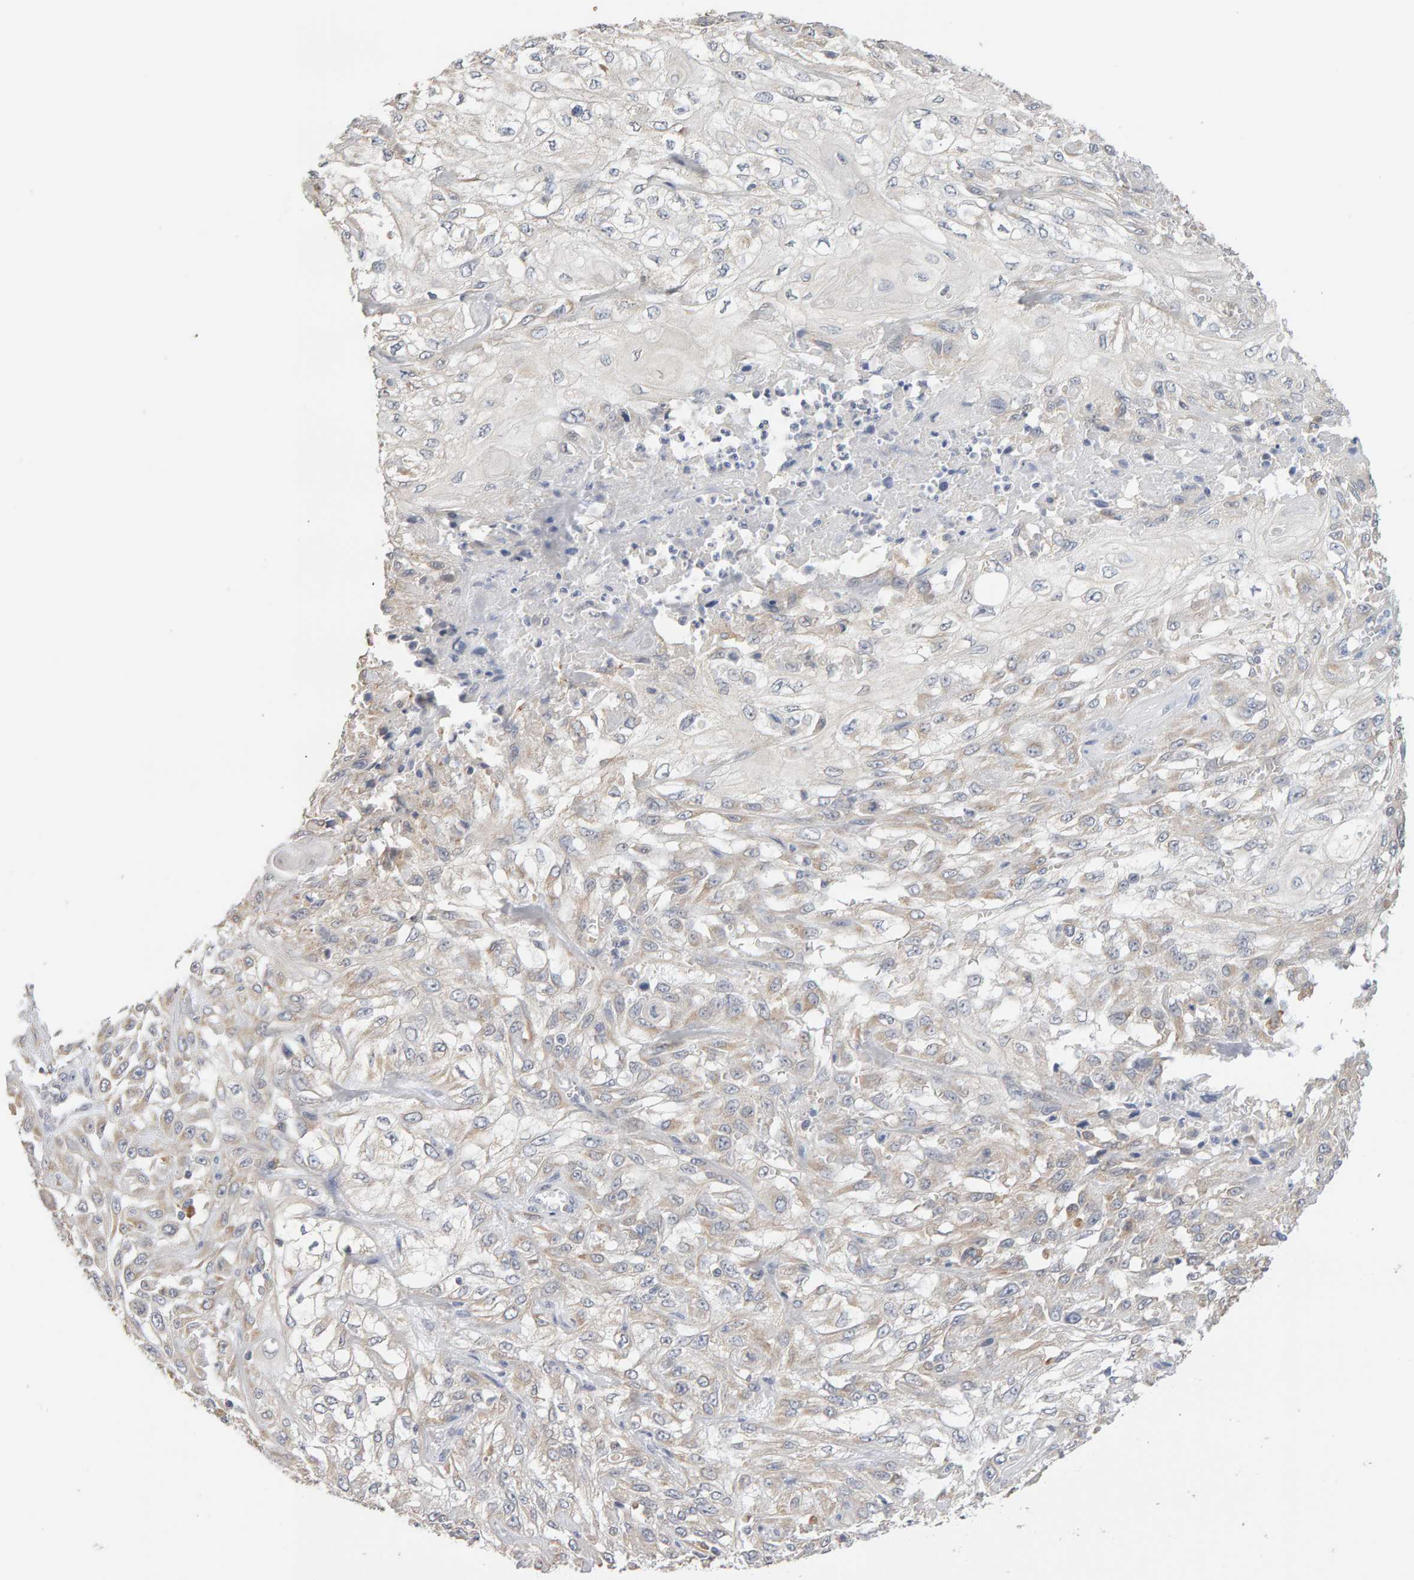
{"staining": {"intensity": "weak", "quantity": "<25%", "location": "cytoplasmic/membranous"}, "tissue": "skin cancer", "cell_type": "Tumor cells", "image_type": "cancer", "snomed": [{"axis": "morphology", "description": "Squamous cell carcinoma, NOS"}, {"axis": "morphology", "description": "Squamous cell carcinoma, metastatic, NOS"}, {"axis": "topography", "description": "Skin"}, {"axis": "topography", "description": "Lymph node"}], "caption": "High power microscopy photomicrograph of an immunohistochemistry image of metastatic squamous cell carcinoma (skin), revealing no significant staining in tumor cells.", "gene": "SGPL1", "patient": {"sex": "male", "age": 75}}